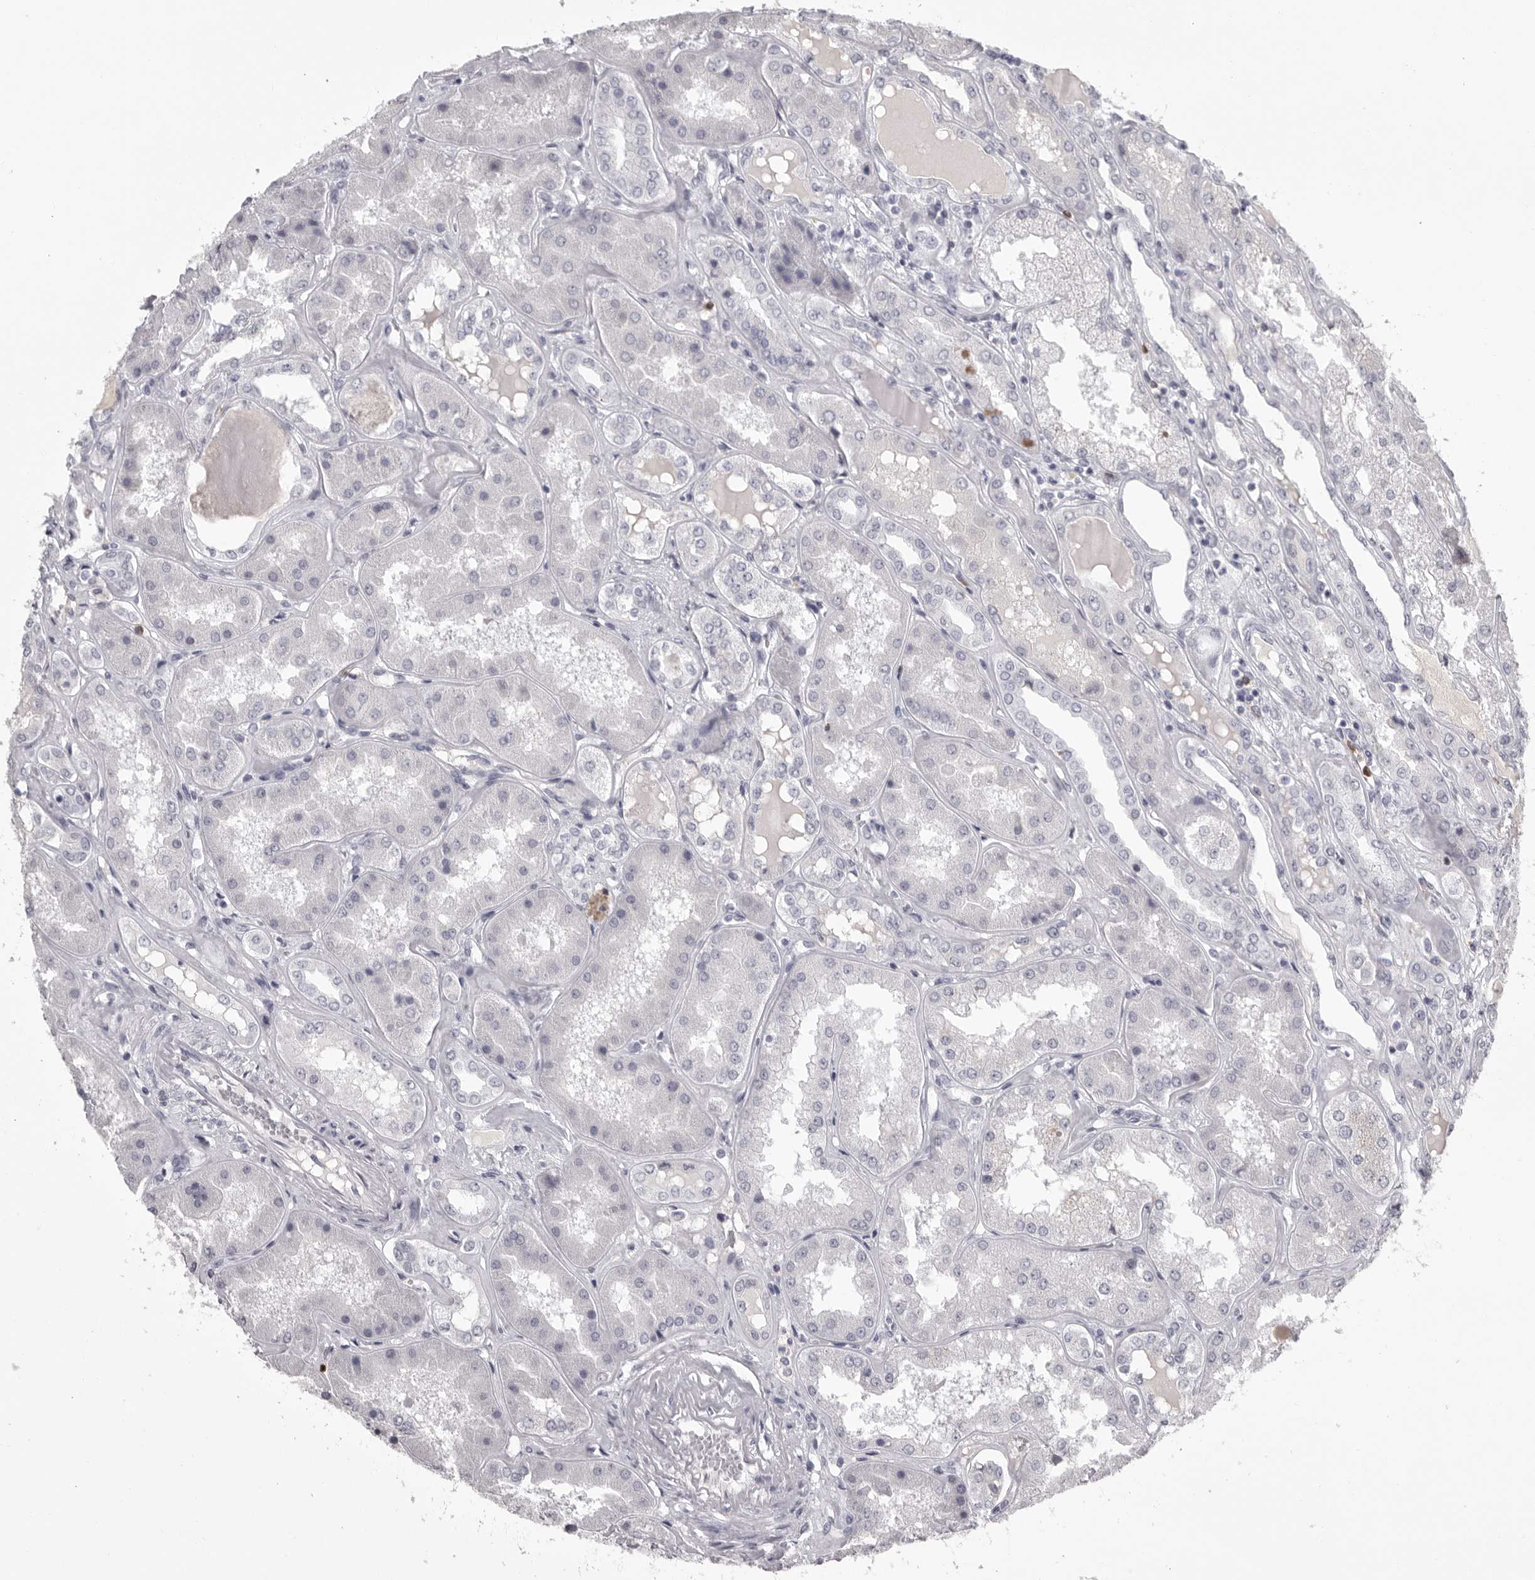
{"staining": {"intensity": "negative", "quantity": "none", "location": "none"}, "tissue": "kidney", "cell_type": "Cells in glomeruli", "image_type": "normal", "snomed": [{"axis": "morphology", "description": "Normal tissue, NOS"}, {"axis": "topography", "description": "Kidney"}], "caption": "Immunohistochemistry image of benign kidney: kidney stained with DAB (3,3'-diaminobenzidine) displays no significant protein expression in cells in glomeruli.", "gene": "GNLY", "patient": {"sex": "female", "age": 56}}